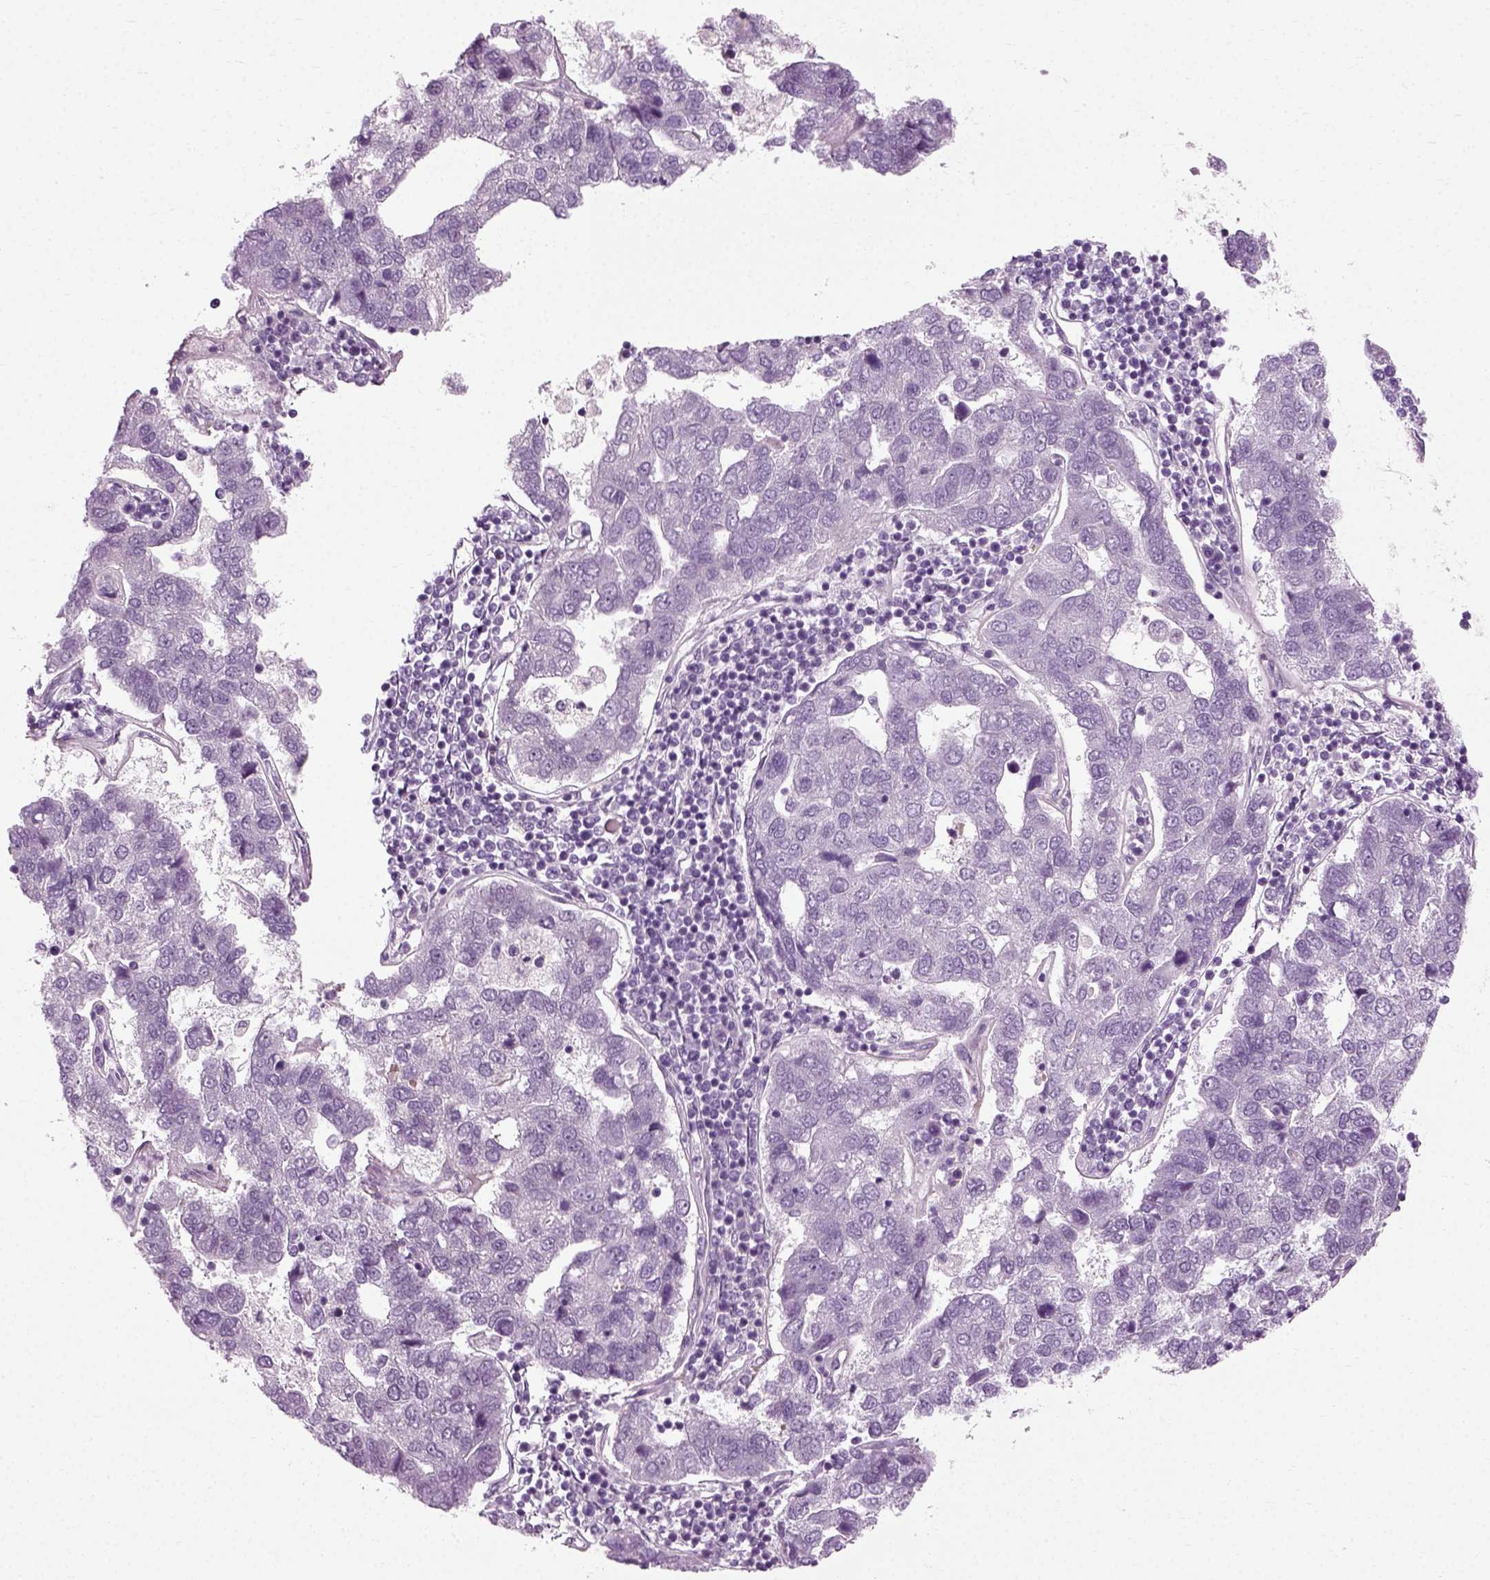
{"staining": {"intensity": "negative", "quantity": "none", "location": "none"}, "tissue": "pancreatic cancer", "cell_type": "Tumor cells", "image_type": "cancer", "snomed": [{"axis": "morphology", "description": "Adenocarcinoma, NOS"}, {"axis": "topography", "description": "Pancreas"}], "caption": "Immunohistochemistry (IHC) photomicrograph of neoplastic tissue: pancreatic adenocarcinoma stained with DAB (3,3'-diaminobenzidine) shows no significant protein staining in tumor cells.", "gene": "SCG5", "patient": {"sex": "female", "age": 61}}